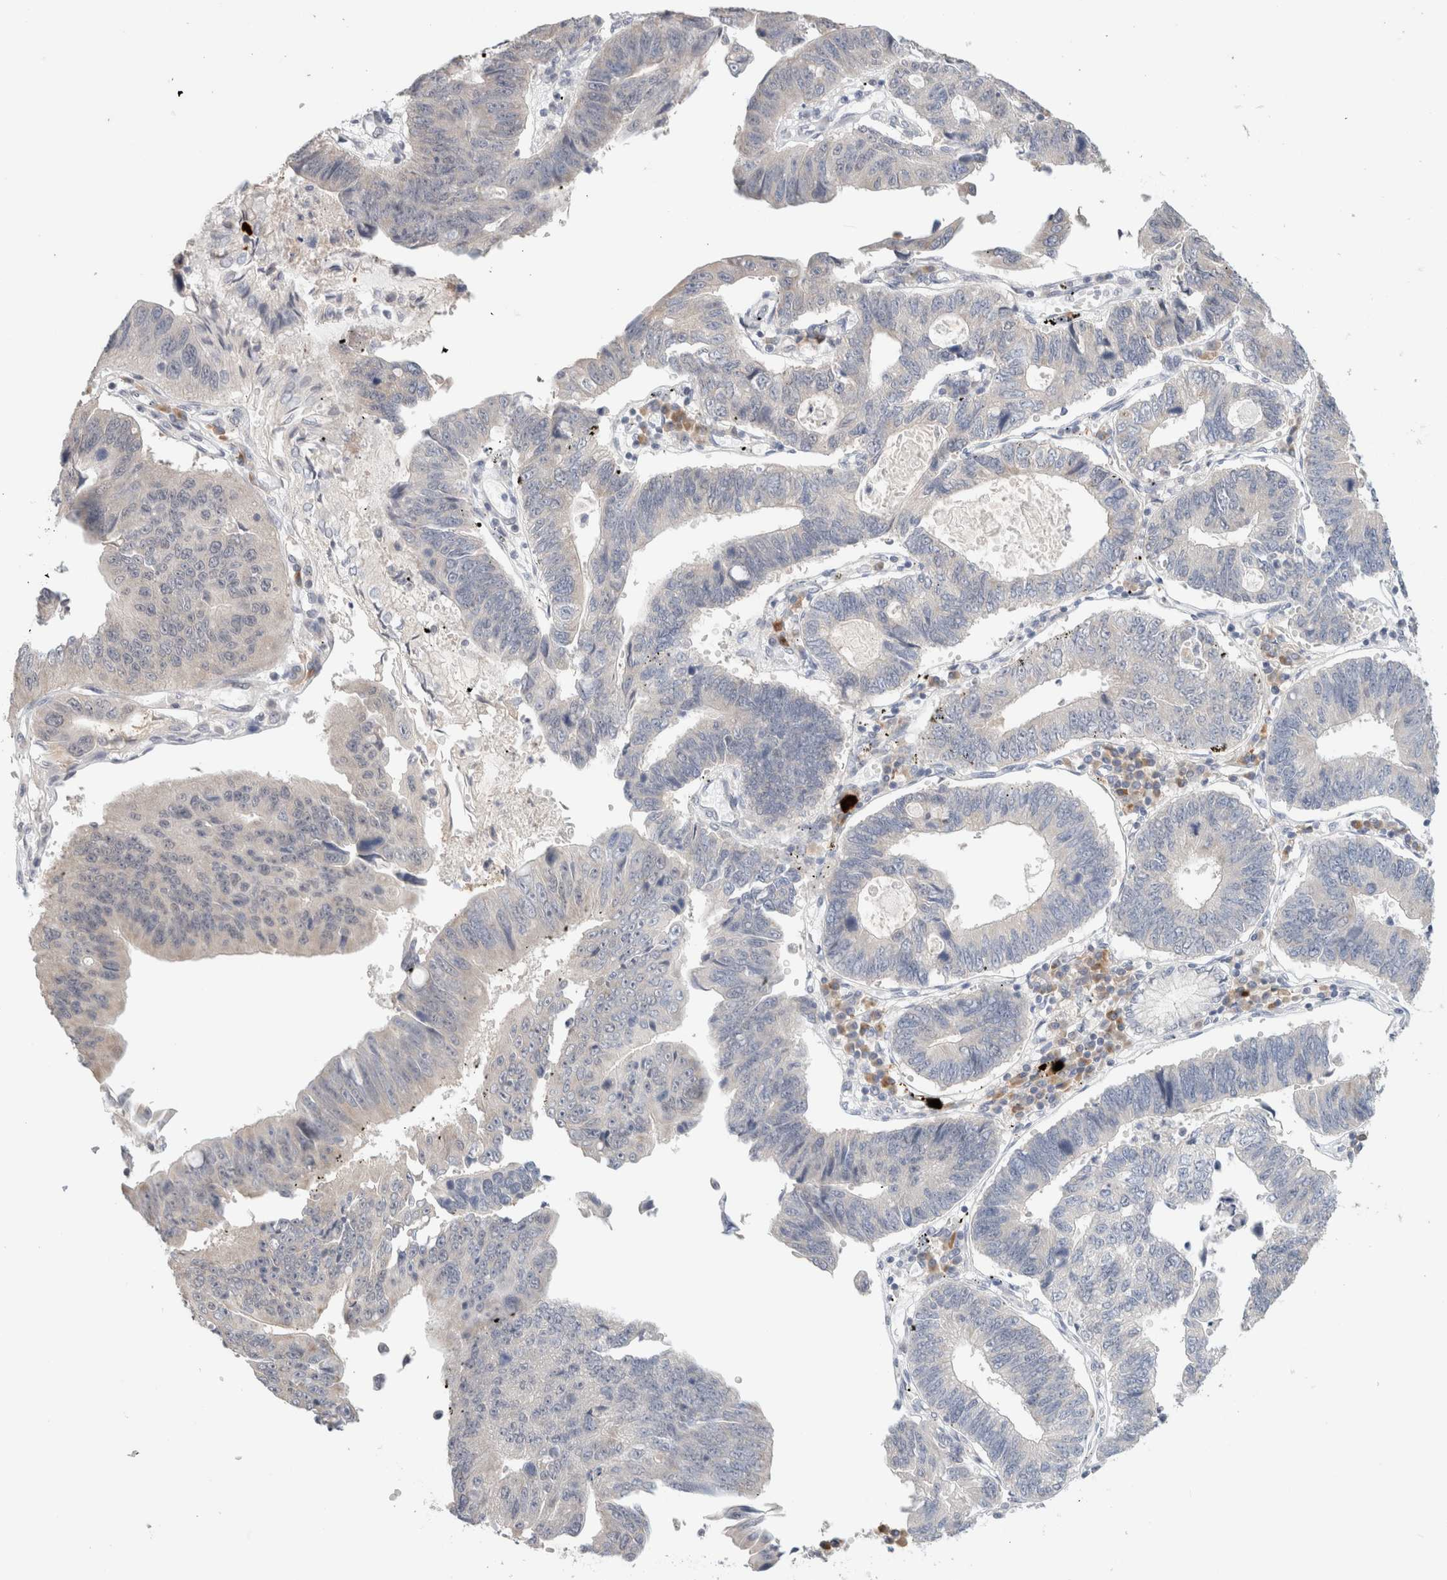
{"staining": {"intensity": "negative", "quantity": "none", "location": "none"}, "tissue": "stomach cancer", "cell_type": "Tumor cells", "image_type": "cancer", "snomed": [{"axis": "morphology", "description": "Adenocarcinoma, NOS"}, {"axis": "topography", "description": "Stomach"}], "caption": "Tumor cells are negative for protein expression in human stomach adenocarcinoma.", "gene": "SPRTN", "patient": {"sex": "male", "age": 59}}